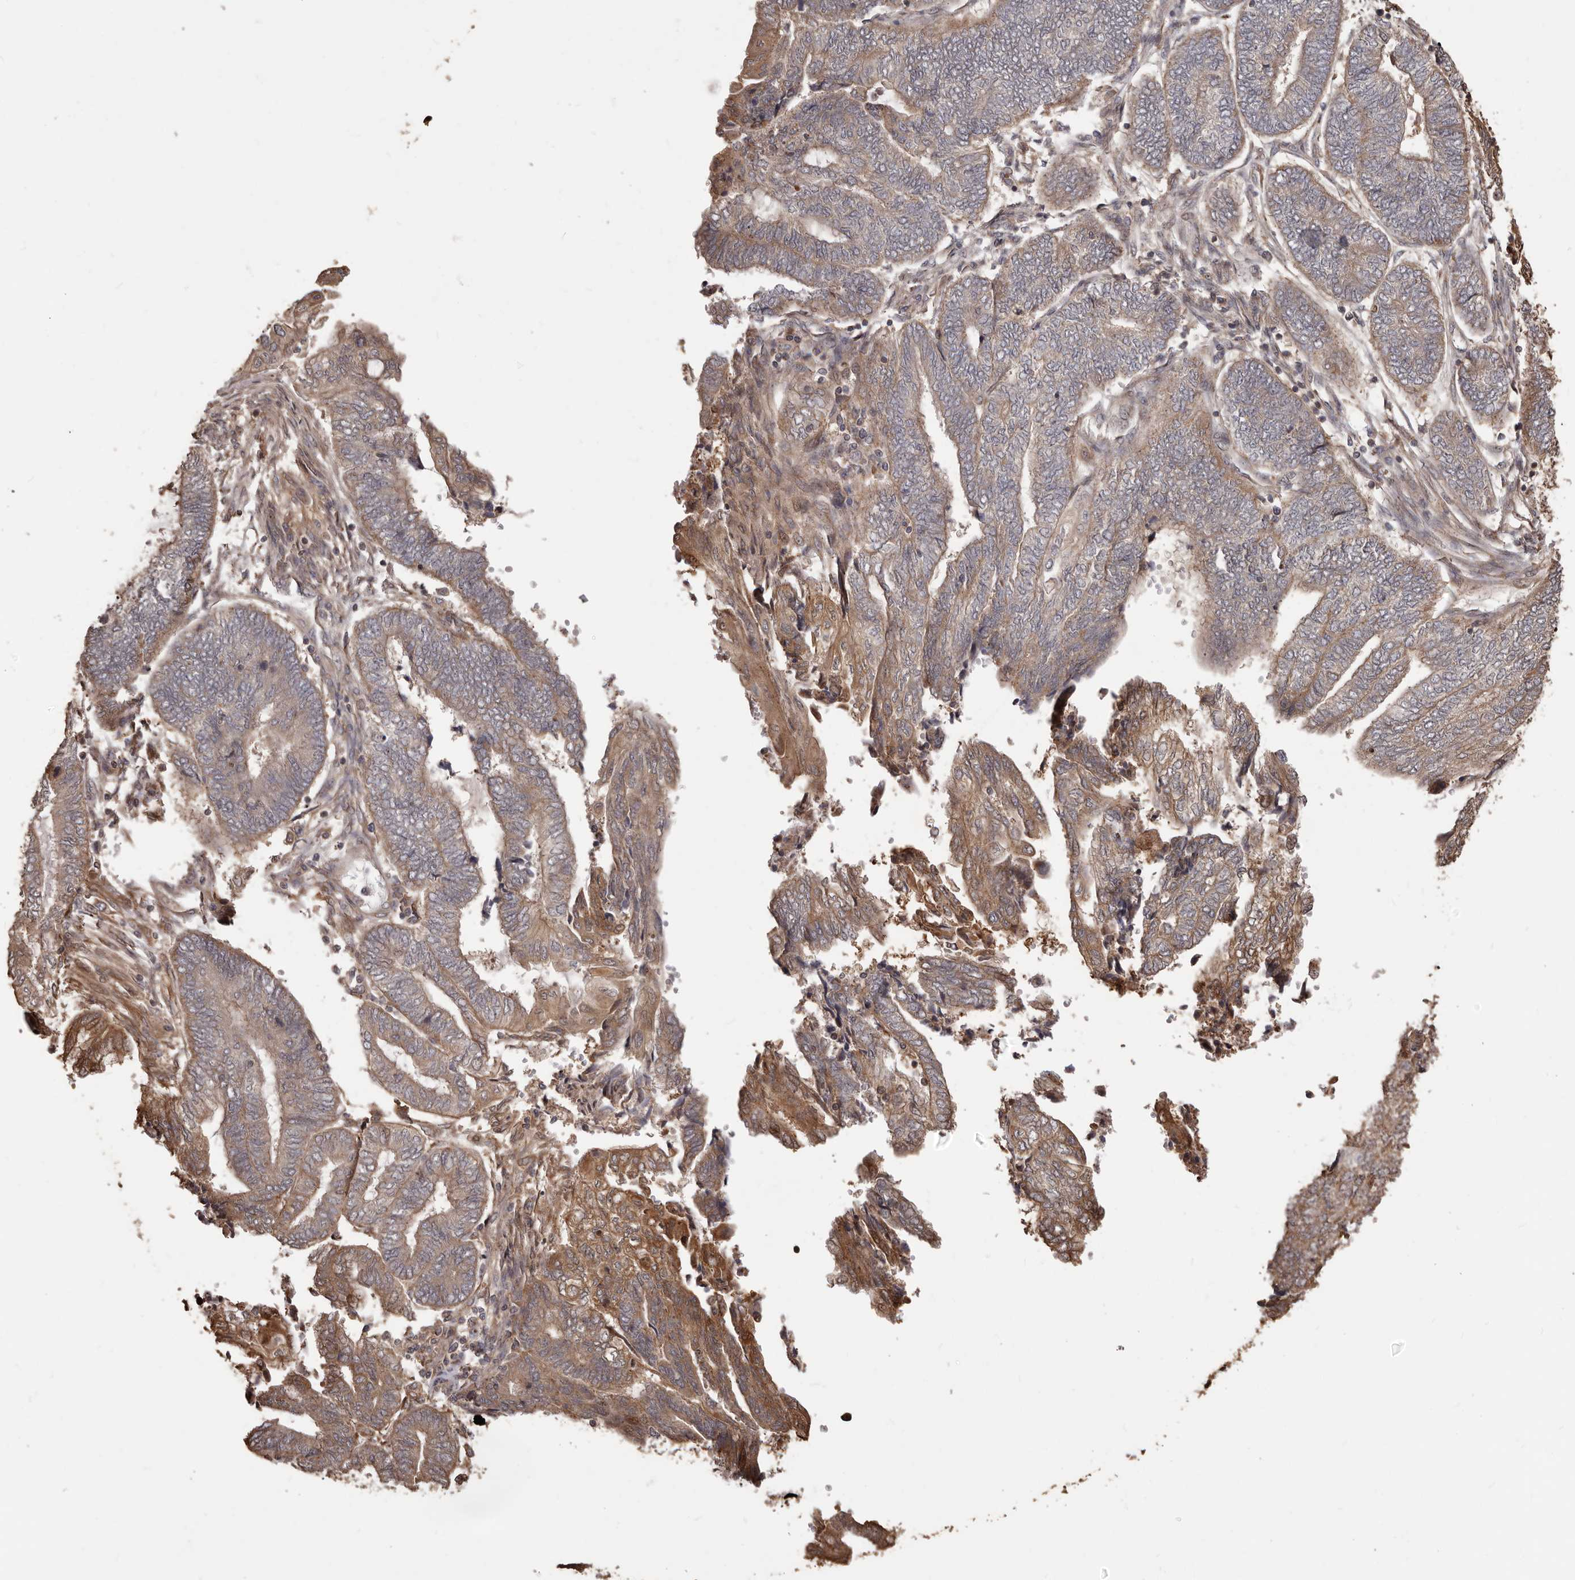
{"staining": {"intensity": "moderate", "quantity": "25%-75%", "location": "cytoplasmic/membranous"}, "tissue": "endometrial cancer", "cell_type": "Tumor cells", "image_type": "cancer", "snomed": [{"axis": "morphology", "description": "Adenocarcinoma, NOS"}, {"axis": "topography", "description": "Uterus"}, {"axis": "topography", "description": "Endometrium"}], "caption": "Endometrial cancer (adenocarcinoma) stained with a brown dye shows moderate cytoplasmic/membranous positive positivity in approximately 25%-75% of tumor cells.", "gene": "MTO1", "patient": {"sex": "female", "age": 70}}